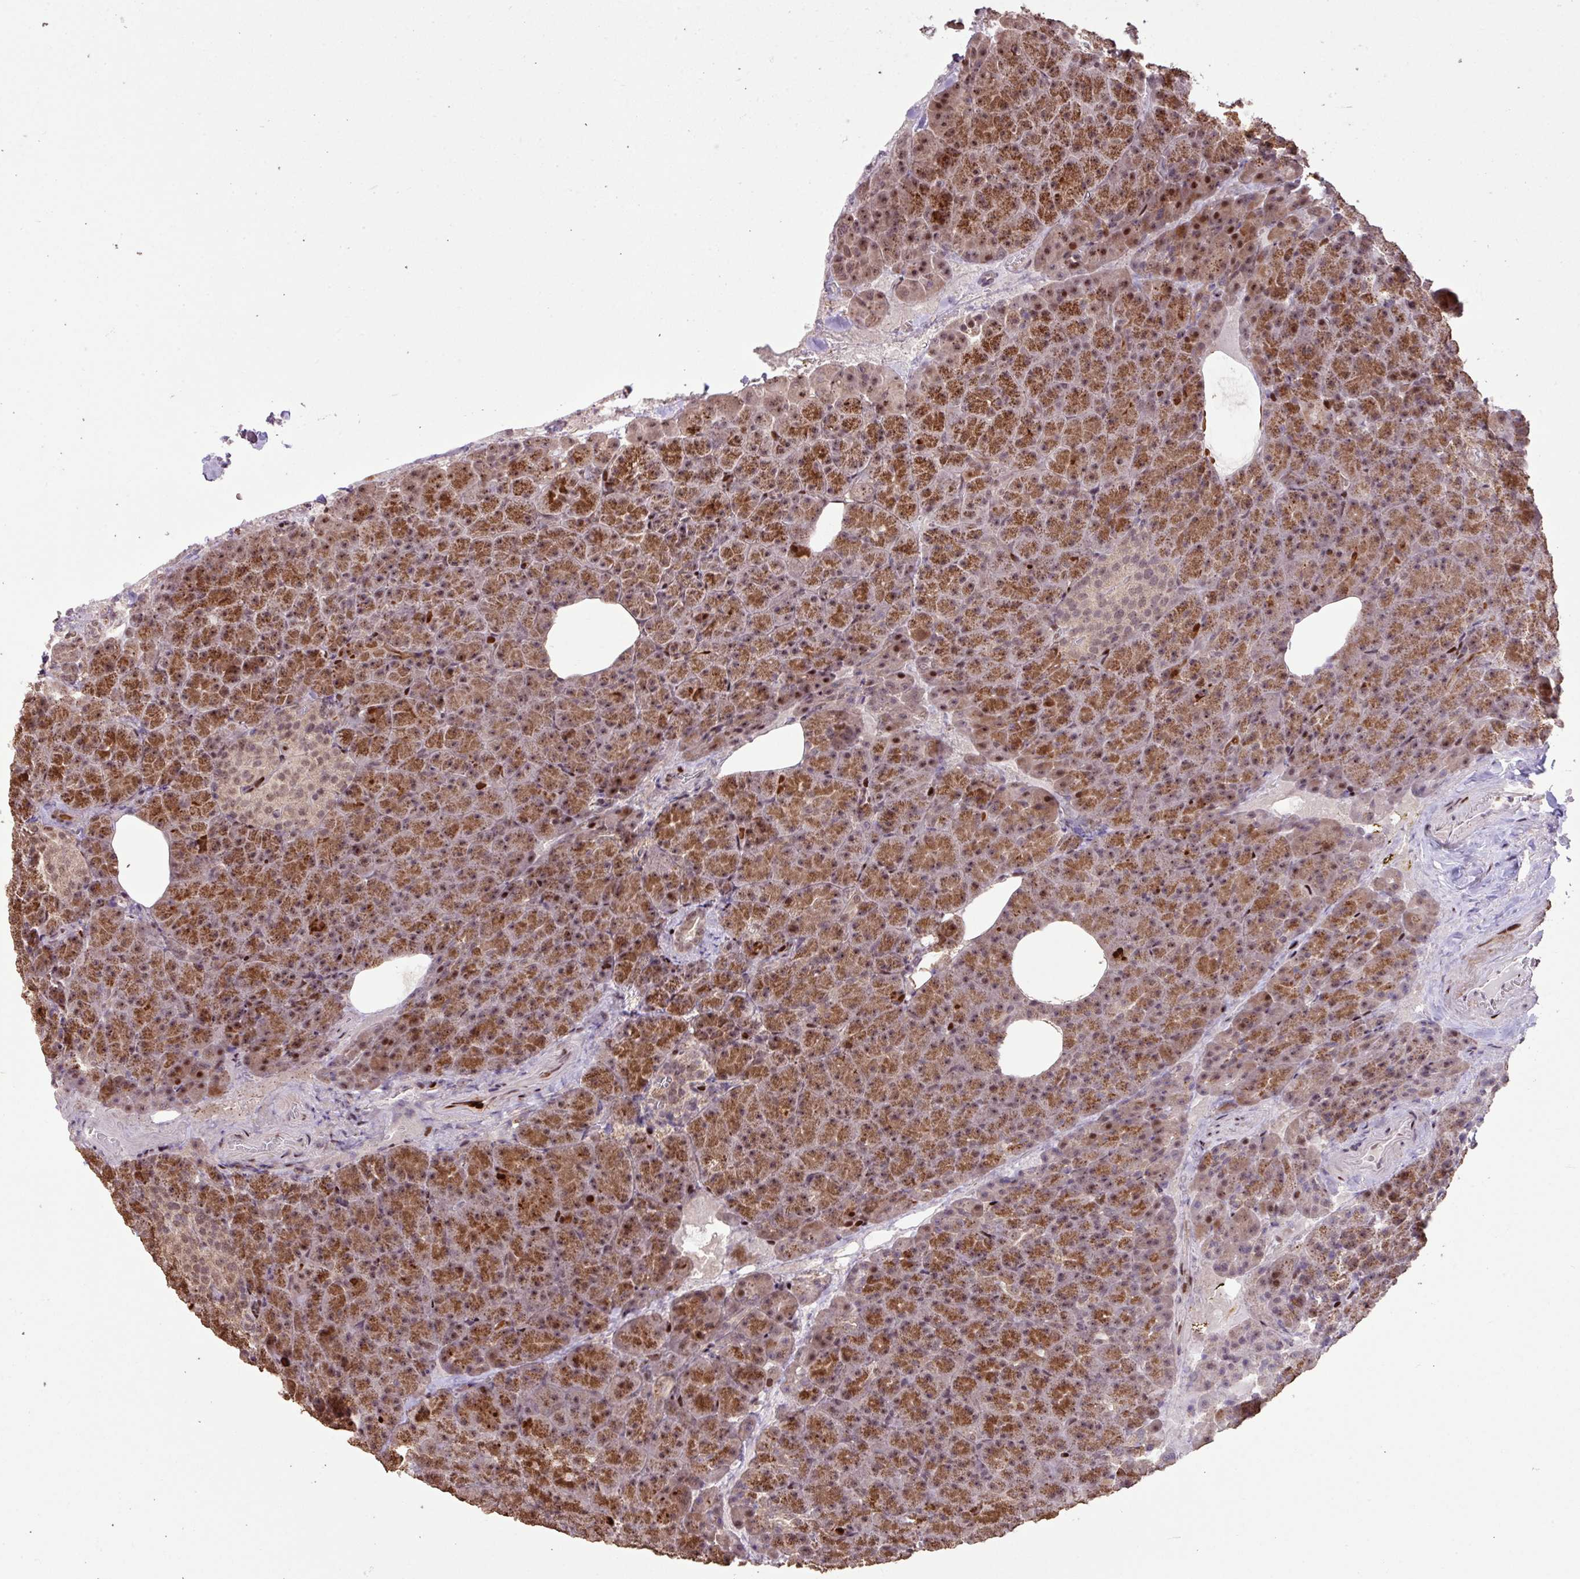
{"staining": {"intensity": "strong", "quantity": ">75%", "location": "cytoplasmic/membranous,nuclear"}, "tissue": "pancreas", "cell_type": "Exocrine glandular cells", "image_type": "normal", "snomed": [{"axis": "morphology", "description": "Normal tissue, NOS"}, {"axis": "topography", "description": "Pancreas"}], "caption": "Unremarkable pancreas was stained to show a protein in brown. There is high levels of strong cytoplasmic/membranous,nuclear staining in approximately >75% of exocrine glandular cells. The protein of interest is shown in brown color, while the nuclei are stained blue.", "gene": "ZNF709", "patient": {"sex": "female", "age": 74}}